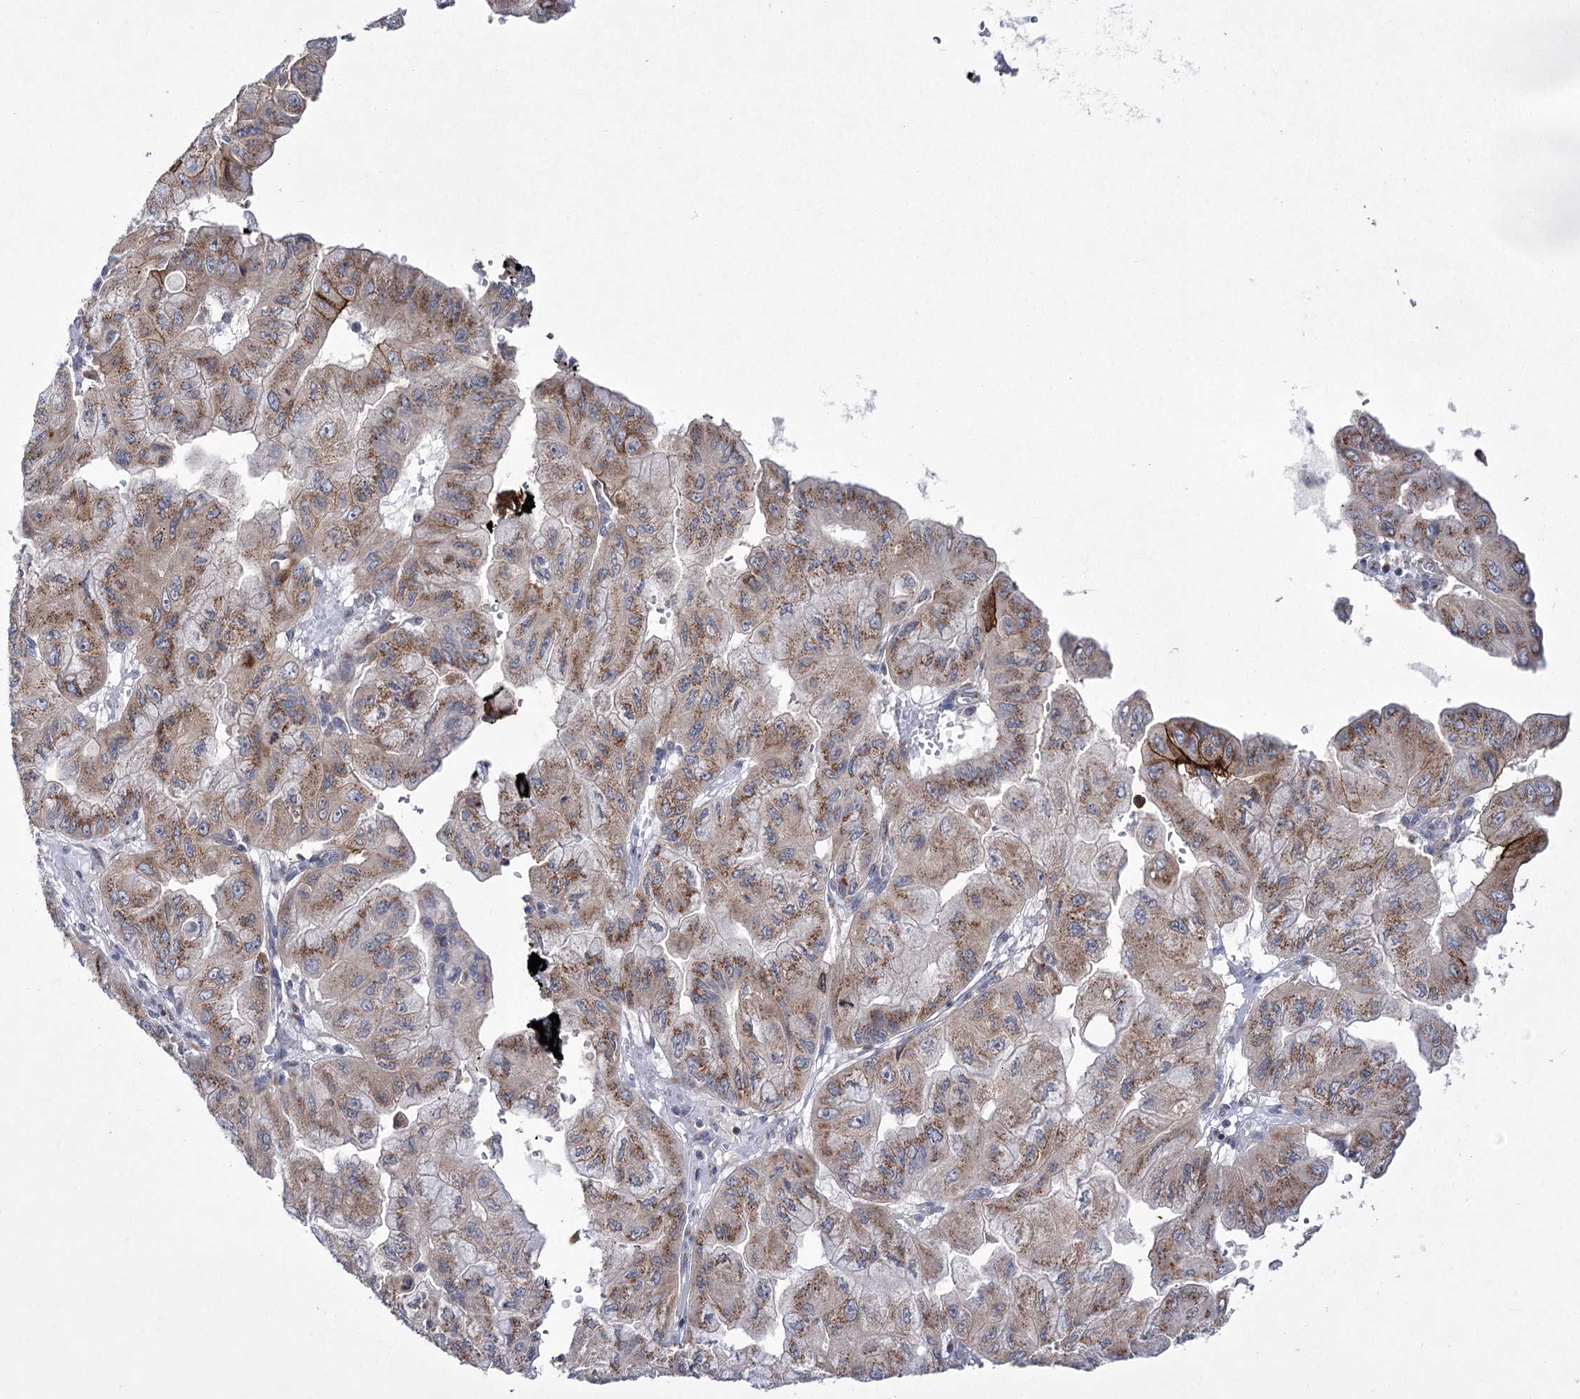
{"staining": {"intensity": "moderate", "quantity": ">75%", "location": "cytoplasmic/membranous"}, "tissue": "pancreatic cancer", "cell_type": "Tumor cells", "image_type": "cancer", "snomed": [{"axis": "morphology", "description": "Adenocarcinoma, NOS"}, {"axis": "topography", "description": "Pancreas"}], "caption": "Pancreatic adenocarcinoma stained for a protein (brown) shows moderate cytoplasmic/membranous positive staining in about >75% of tumor cells.", "gene": "ZNF622", "patient": {"sex": "male", "age": 51}}